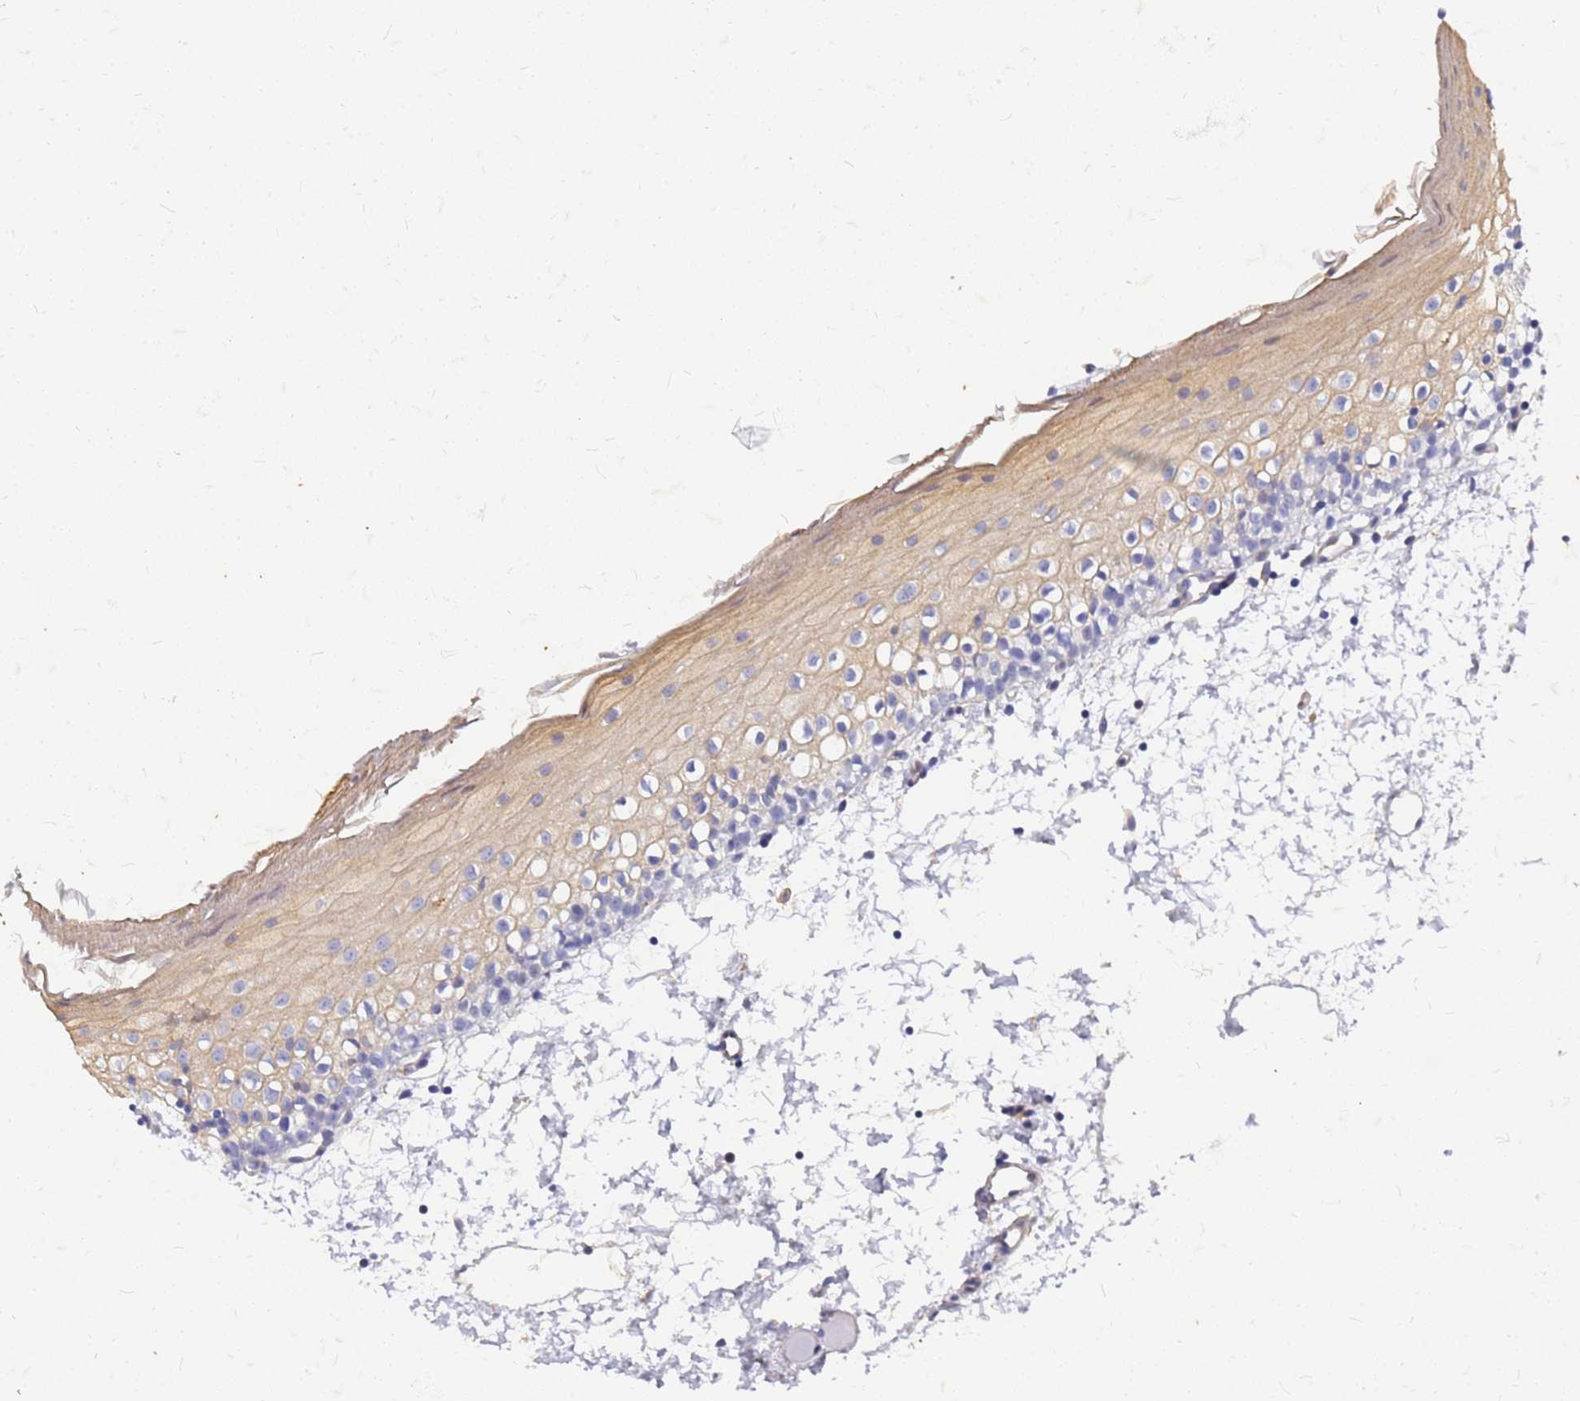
{"staining": {"intensity": "weak", "quantity": "<25%", "location": "cytoplasmic/membranous"}, "tissue": "oral mucosa", "cell_type": "Squamous epithelial cells", "image_type": "normal", "snomed": [{"axis": "morphology", "description": "Normal tissue, NOS"}, {"axis": "topography", "description": "Oral tissue"}], "caption": "Photomicrograph shows no significant protein expression in squamous epithelial cells of normal oral mucosa.", "gene": "TRIM64B", "patient": {"sex": "male", "age": 28}}